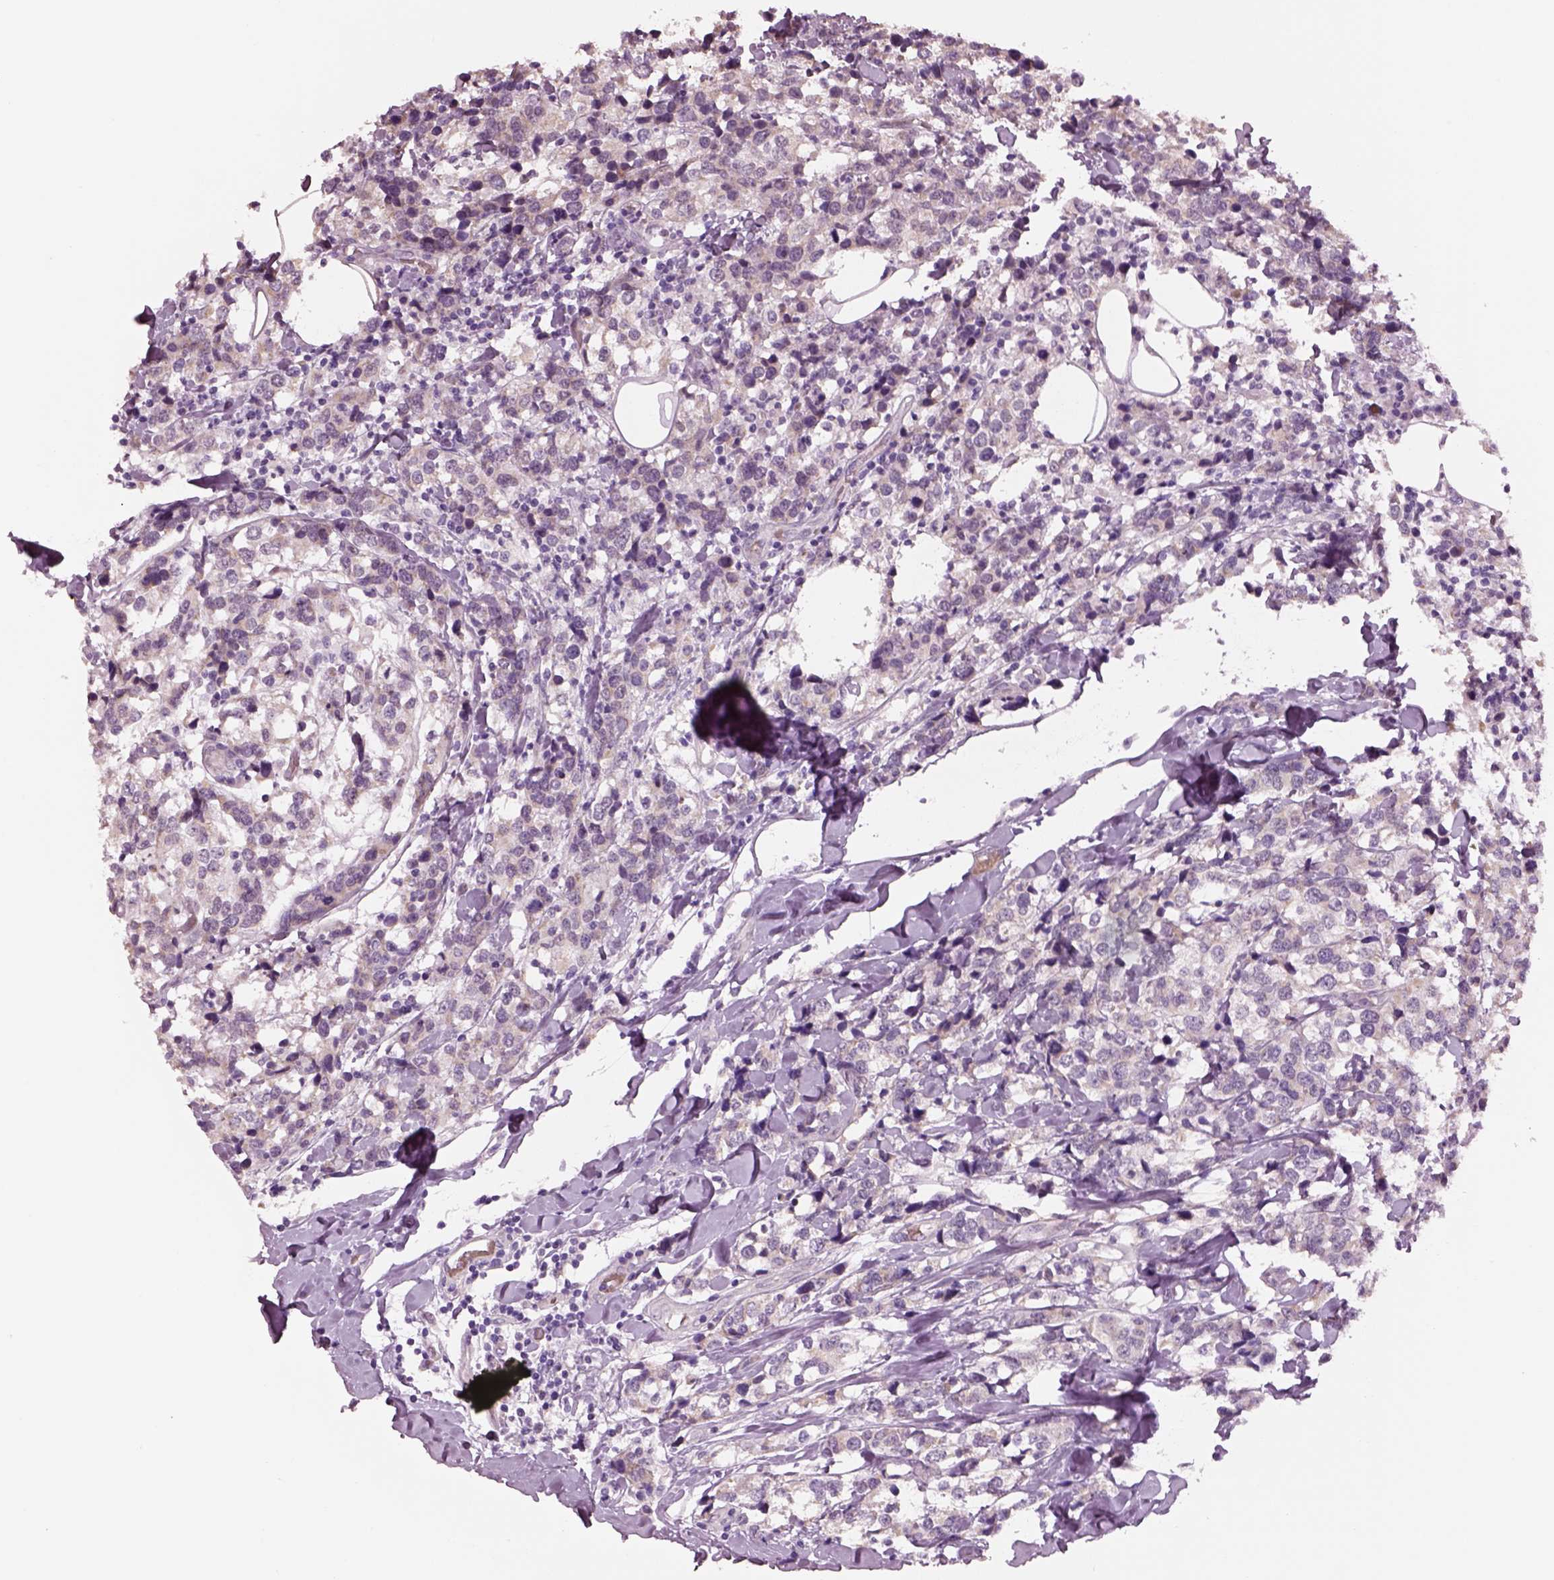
{"staining": {"intensity": "weak", "quantity": ">75%", "location": "cytoplasmic/membranous"}, "tissue": "breast cancer", "cell_type": "Tumor cells", "image_type": "cancer", "snomed": [{"axis": "morphology", "description": "Lobular carcinoma"}, {"axis": "topography", "description": "Breast"}], "caption": "Protein analysis of breast cancer tissue demonstrates weak cytoplasmic/membranous positivity in about >75% of tumor cells.", "gene": "SCML2", "patient": {"sex": "female", "age": 59}}